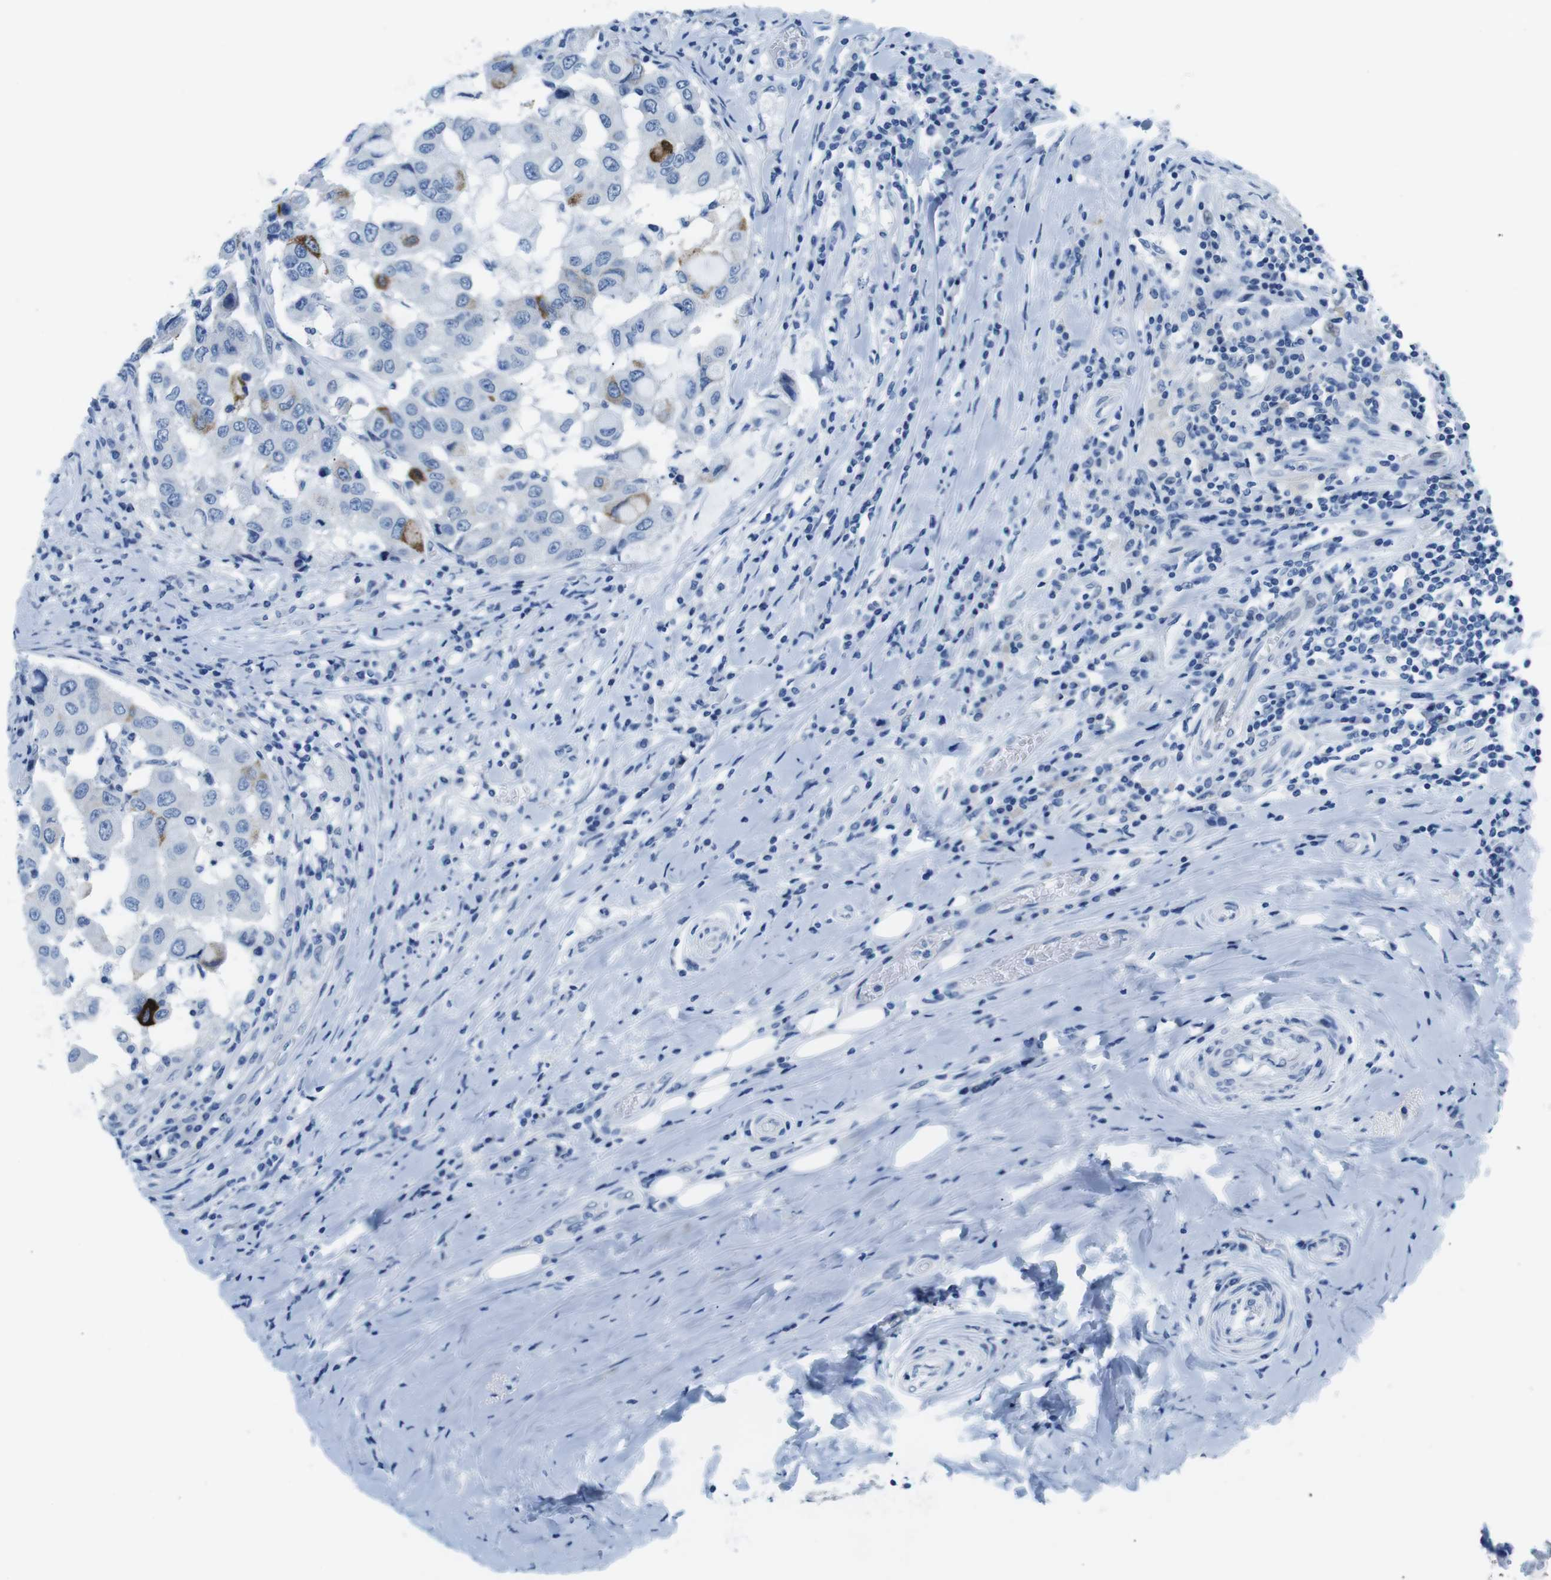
{"staining": {"intensity": "strong", "quantity": "<25%", "location": "cytoplasmic/membranous"}, "tissue": "breast cancer", "cell_type": "Tumor cells", "image_type": "cancer", "snomed": [{"axis": "morphology", "description": "Duct carcinoma"}, {"axis": "topography", "description": "Breast"}], "caption": "Human breast infiltrating ductal carcinoma stained for a protein (brown) exhibits strong cytoplasmic/membranous positive expression in about <25% of tumor cells.", "gene": "MUC2", "patient": {"sex": "female", "age": 27}}